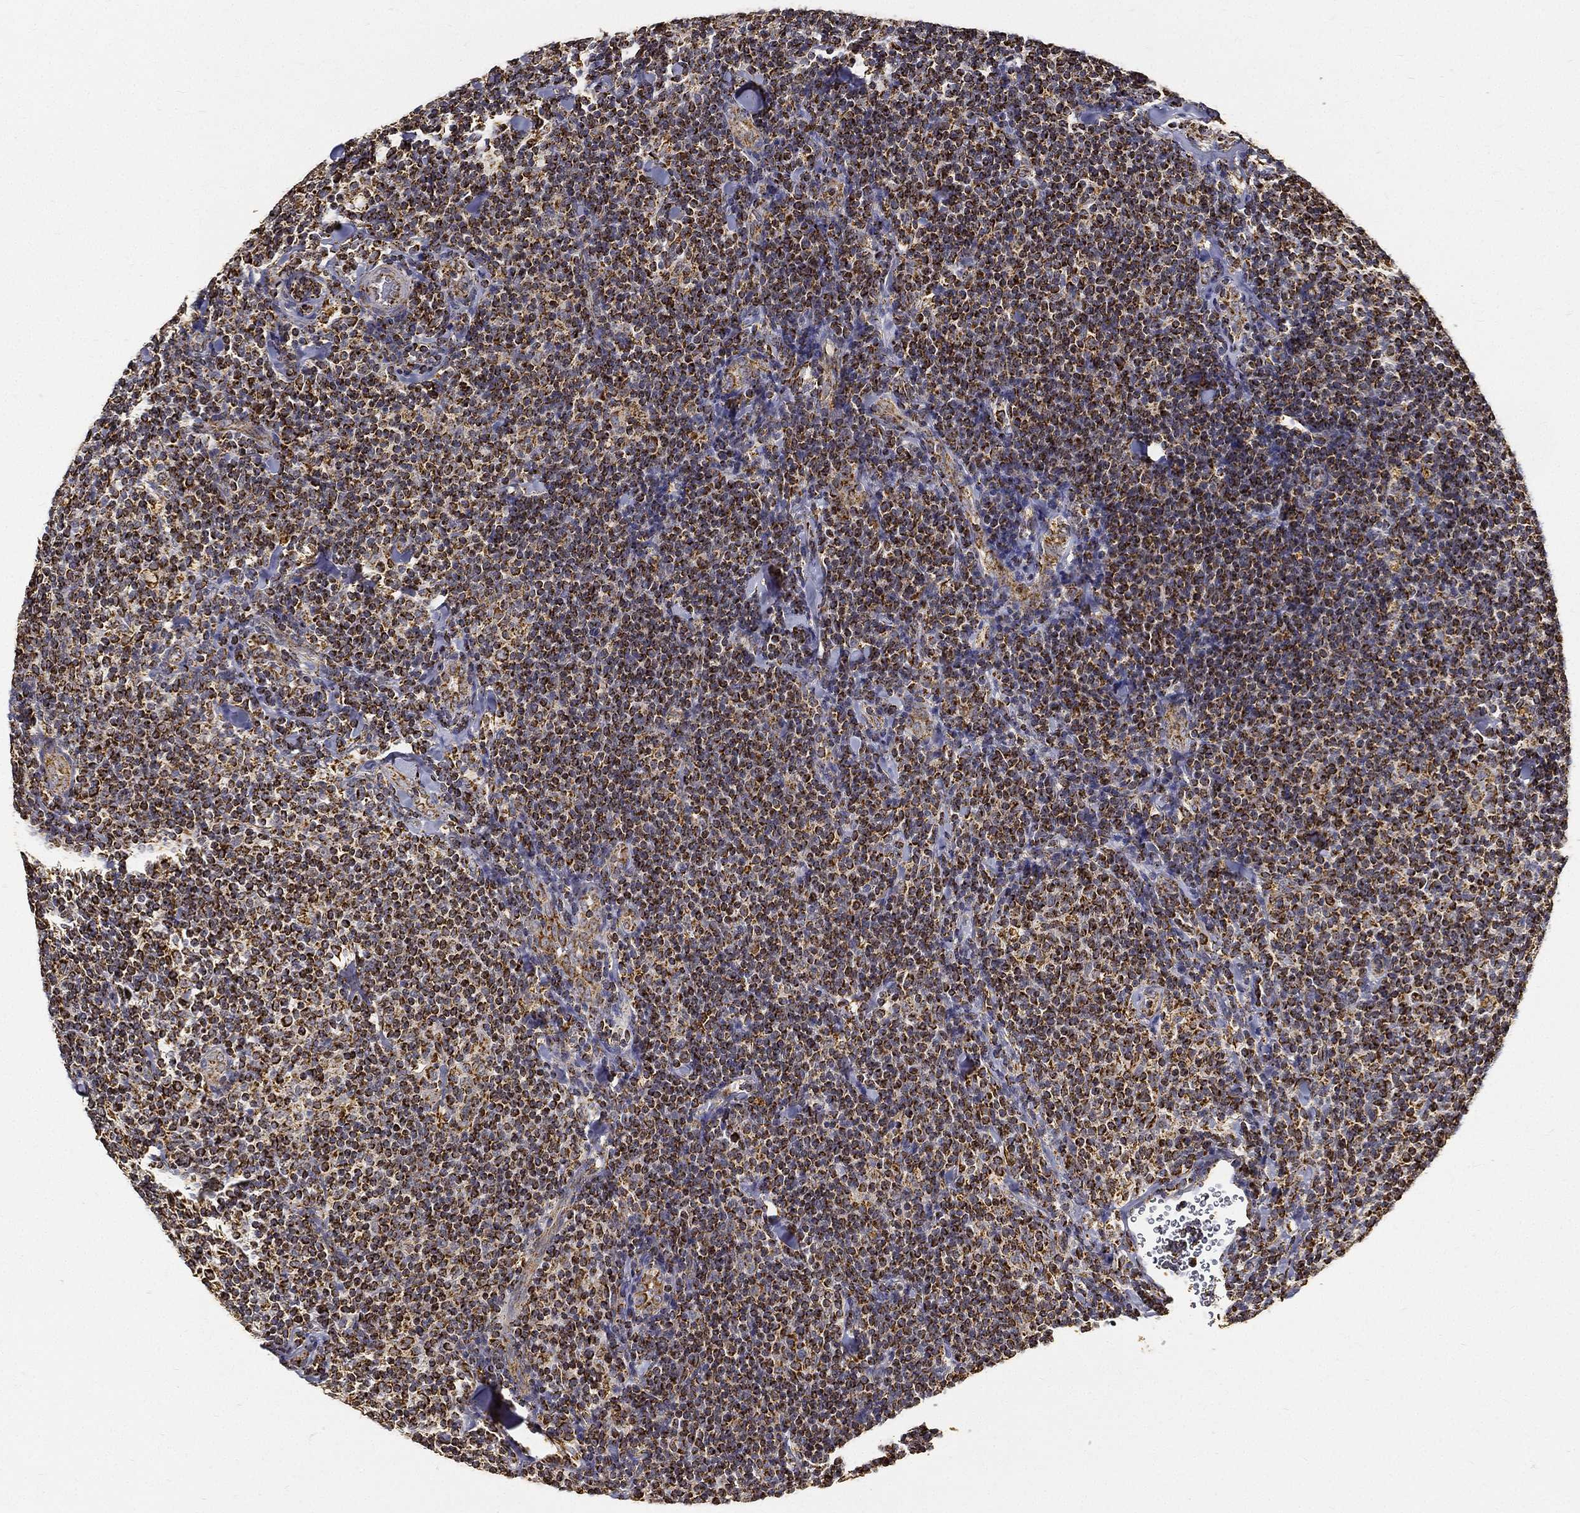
{"staining": {"intensity": "strong", "quantity": ">75%", "location": "cytoplasmic/membranous"}, "tissue": "lymphoma", "cell_type": "Tumor cells", "image_type": "cancer", "snomed": [{"axis": "morphology", "description": "Malignant lymphoma, non-Hodgkin's type, Low grade"}, {"axis": "topography", "description": "Lymph node"}], "caption": "Strong cytoplasmic/membranous protein expression is present in about >75% of tumor cells in low-grade malignant lymphoma, non-Hodgkin's type.", "gene": "NDUFAB1", "patient": {"sex": "female", "age": 56}}